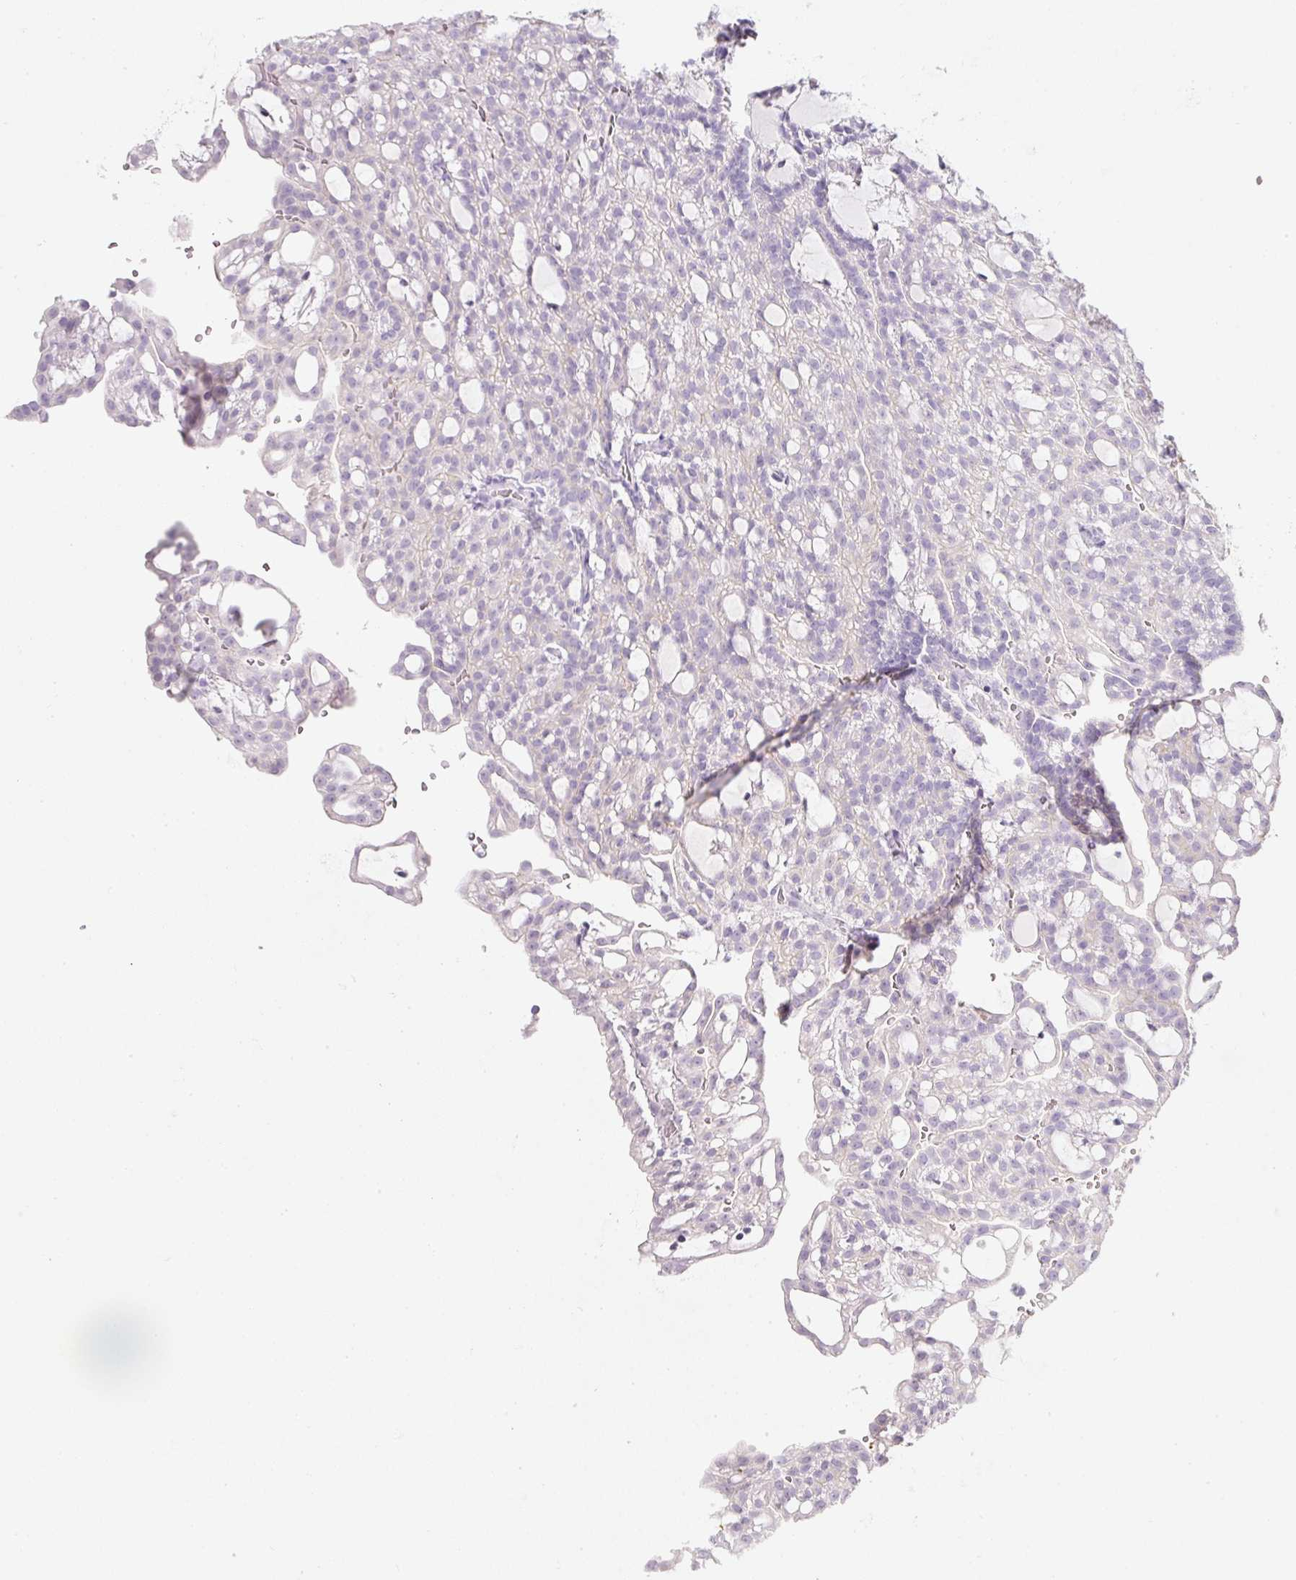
{"staining": {"intensity": "negative", "quantity": "none", "location": "none"}, "tissue": "renal cancer", "cell_type": "Tumor cells", "image_type": "cancer", "snomed": [{"axis": "morphology", "description": "Adenocarcinoma, NOS"}, {"axis": "topography", "description": "Kidney"}], "caption": "A micrograph of human adenocarcinoma (renal) is negative for staining in tumor cells.", "gene": "SLC2A2", "patient": {"sex": "male", "age": 63}}